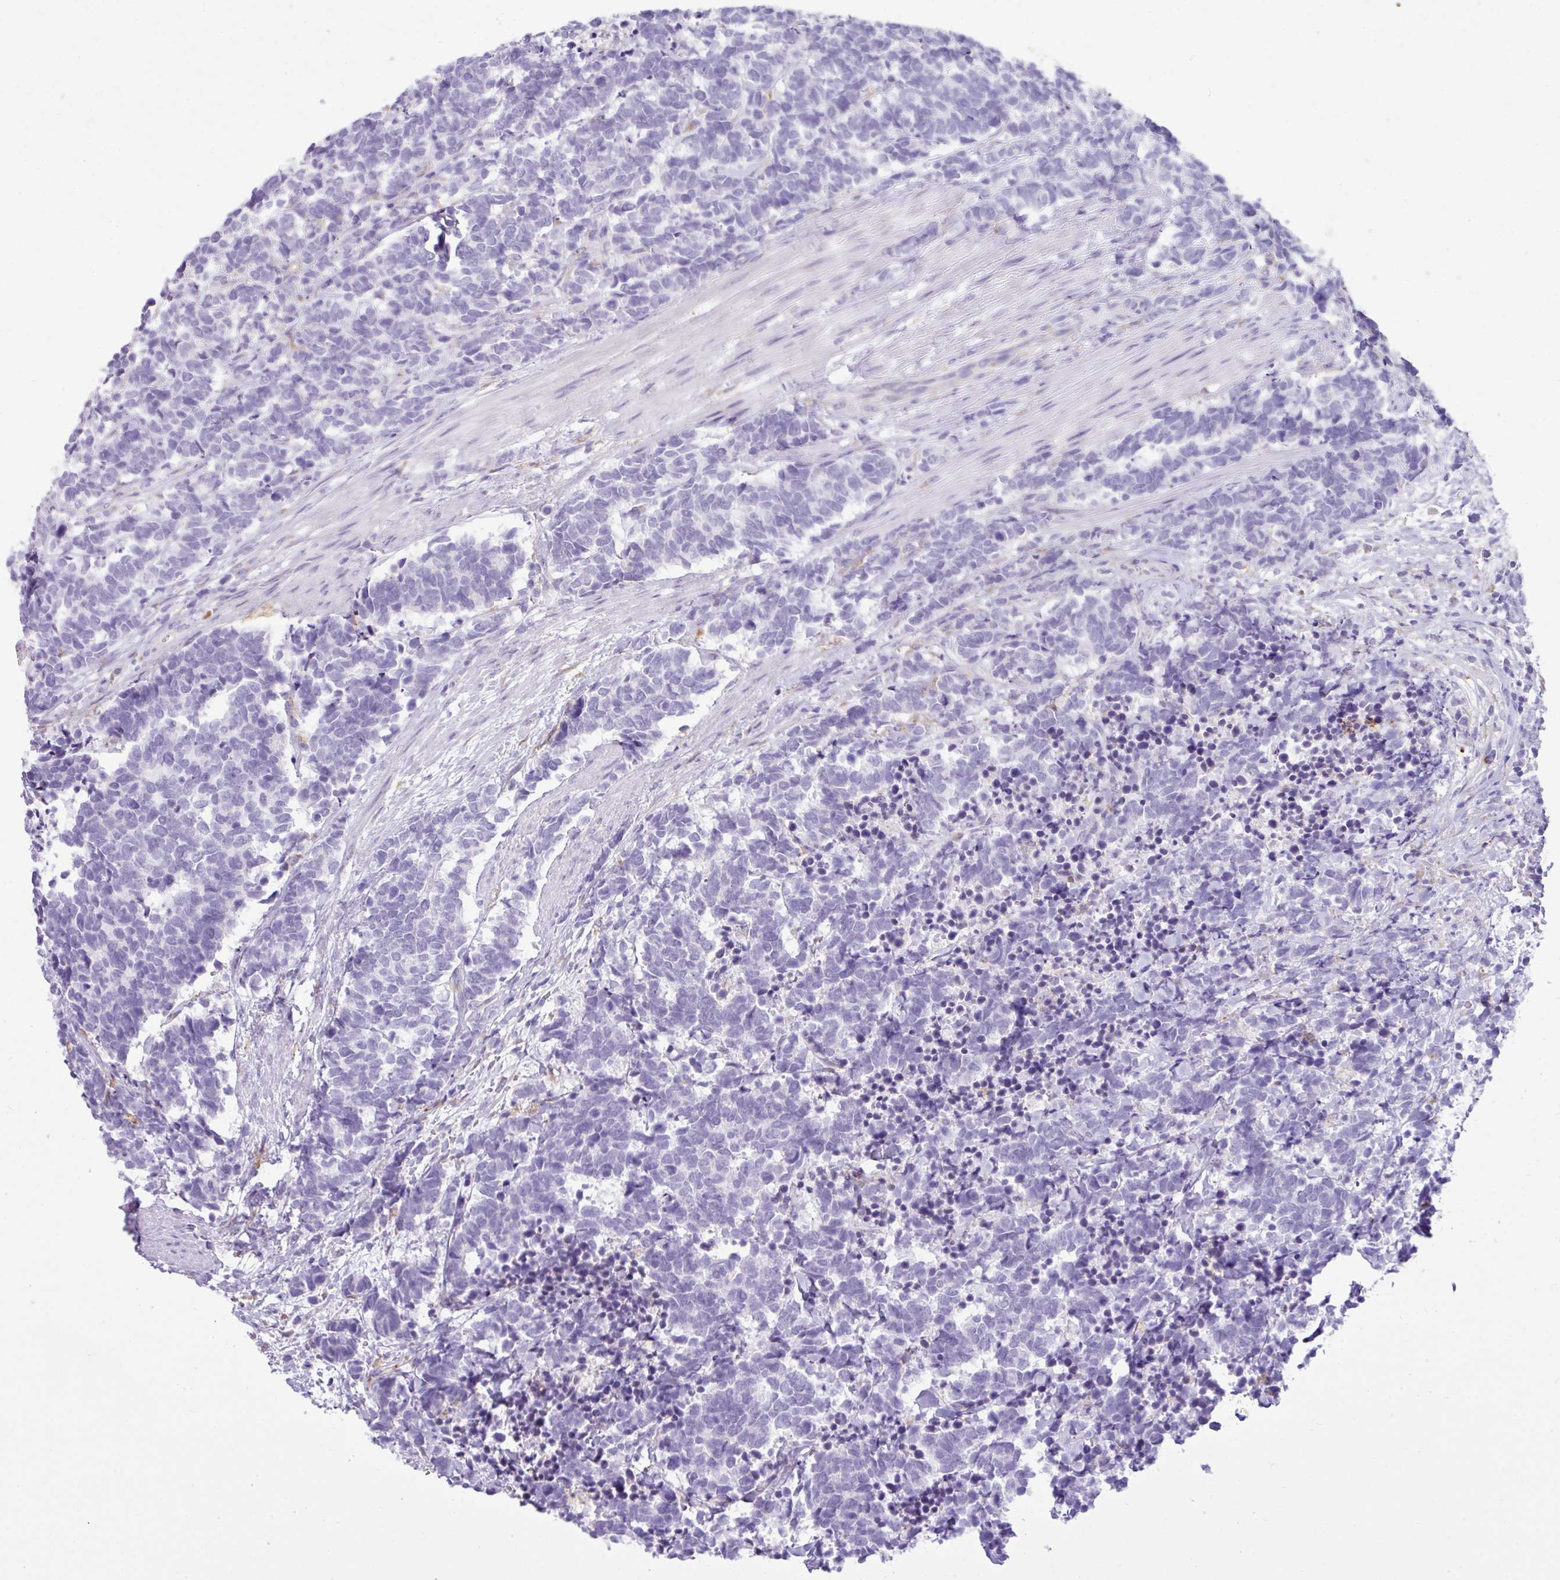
{"staining": {"intensity": "negative", "quantity": "none", "location": "none"}, "tissue": "carcinoid", "cell_type": "Tumor cells", "image_type": "cancer", "snomed": [{"axis": "morphology", "description": "Carcinoma, NOS"}, {"axis": "morphology", "description": "Carcinoid, malignant, NOS"}, {"axis": "topography", "description": "Prostate"}], "caption": "The photomicrograph shows no significant expression in tumor cells of carcinoid.", "gene": "RGS21", "patient": {"sex": "male", "age": 57}}